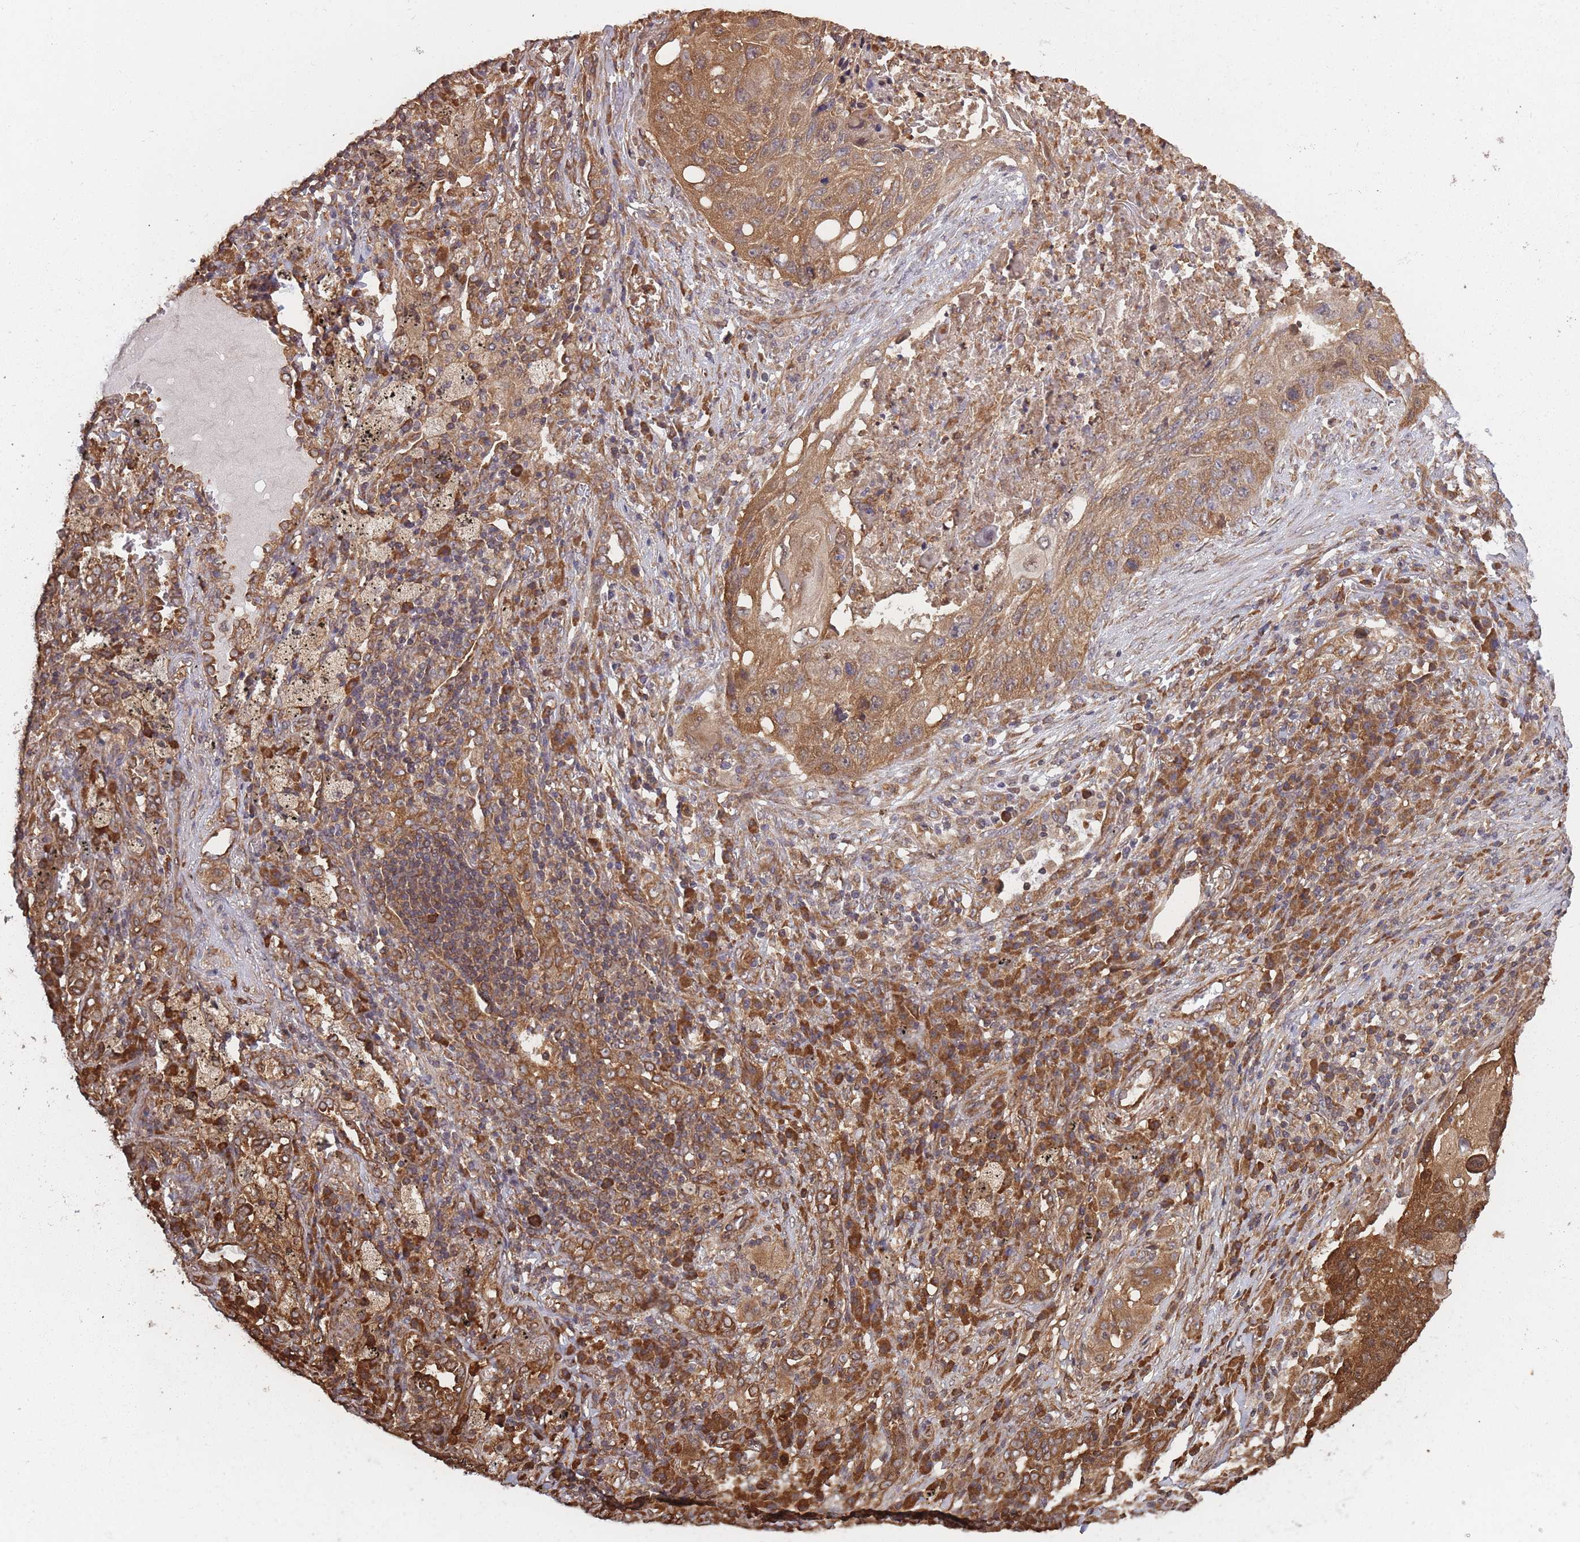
{"staining": {"intensity": "moderate", "quantity": ">75%", "location": "cytoplasmic/membranous"}, "tissue": "lung cancer", "cell_type": "Tumor cells", "image_type": "cancer", "snomed": [{"axis": "morphology", "description": "Squamous cell carcinoma, NOS"}, {"axis": "topography", "description": "Lung"}], "caption": "Protein staining demonstrates moderate cytoplasmic/membranous positivity in about >75% of tumor cells in lung cancer (squamous cell carcinoma). The staining was performed using DAB (3,3'-diaminobenzidine), with brown indicating positive protein expression. Nuclei are stained blue with hematoxylin.", "gene": "ARL13B", "patient": {"sex": "female", "age": 63}}